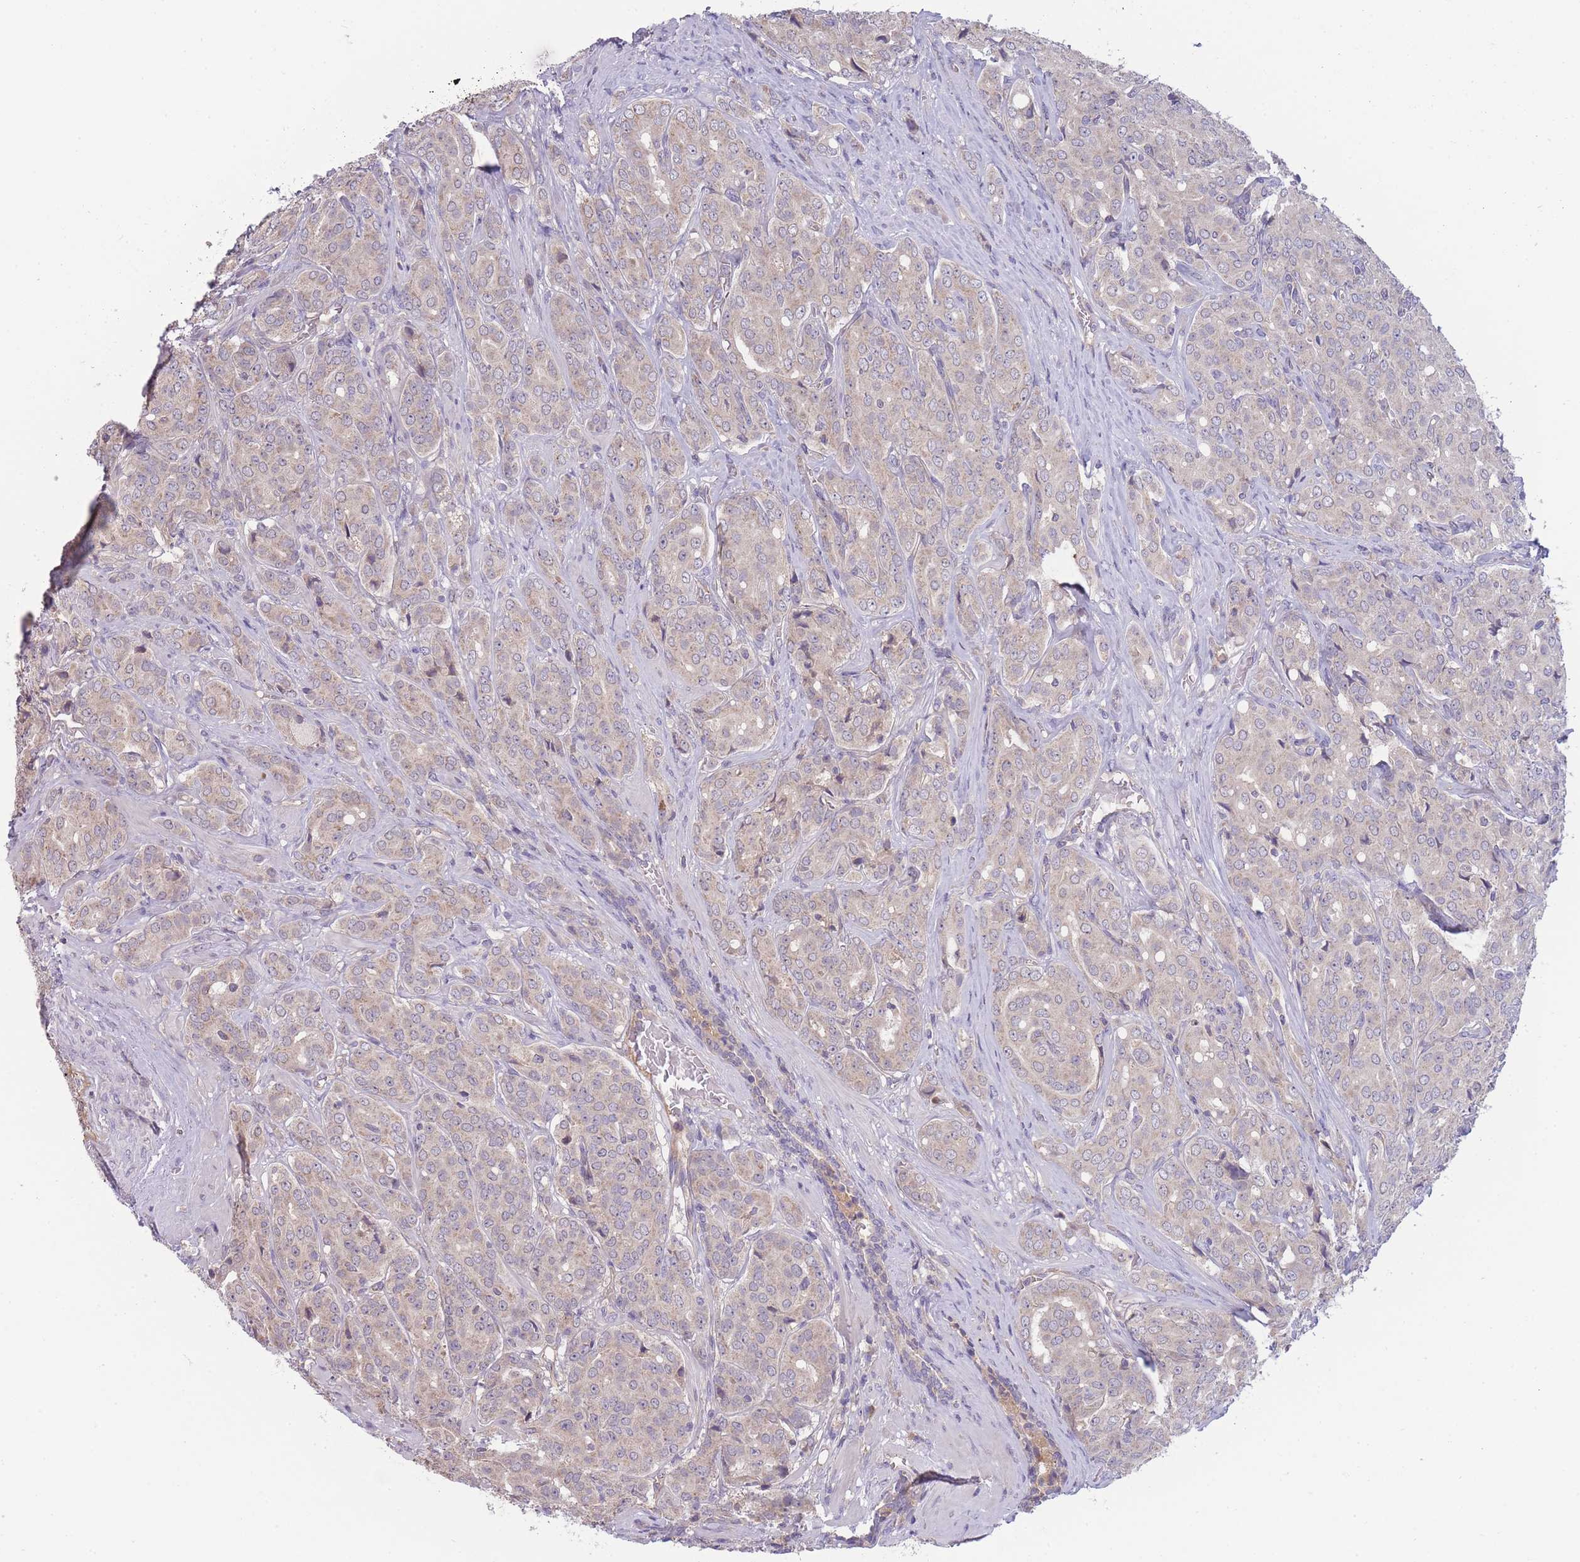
{"staining": {"intensity": "negative", "quantity": "none", "location": "none"}, "tissue": "prostate cancer", "cell_type": "Tumor cells", "image_type": "cancer", "snomed": [{"axis": "morphology", "description": "Adenocarcinoma, High grade"}, {"axis": "topography", "description": "Prostate"}], "caption": "Tumor cells show no significant positivity in prostate high-grade adenocarcinoma.", "gene": "NDUFAF5", "patient": {"sex": "male", "age": 68}}